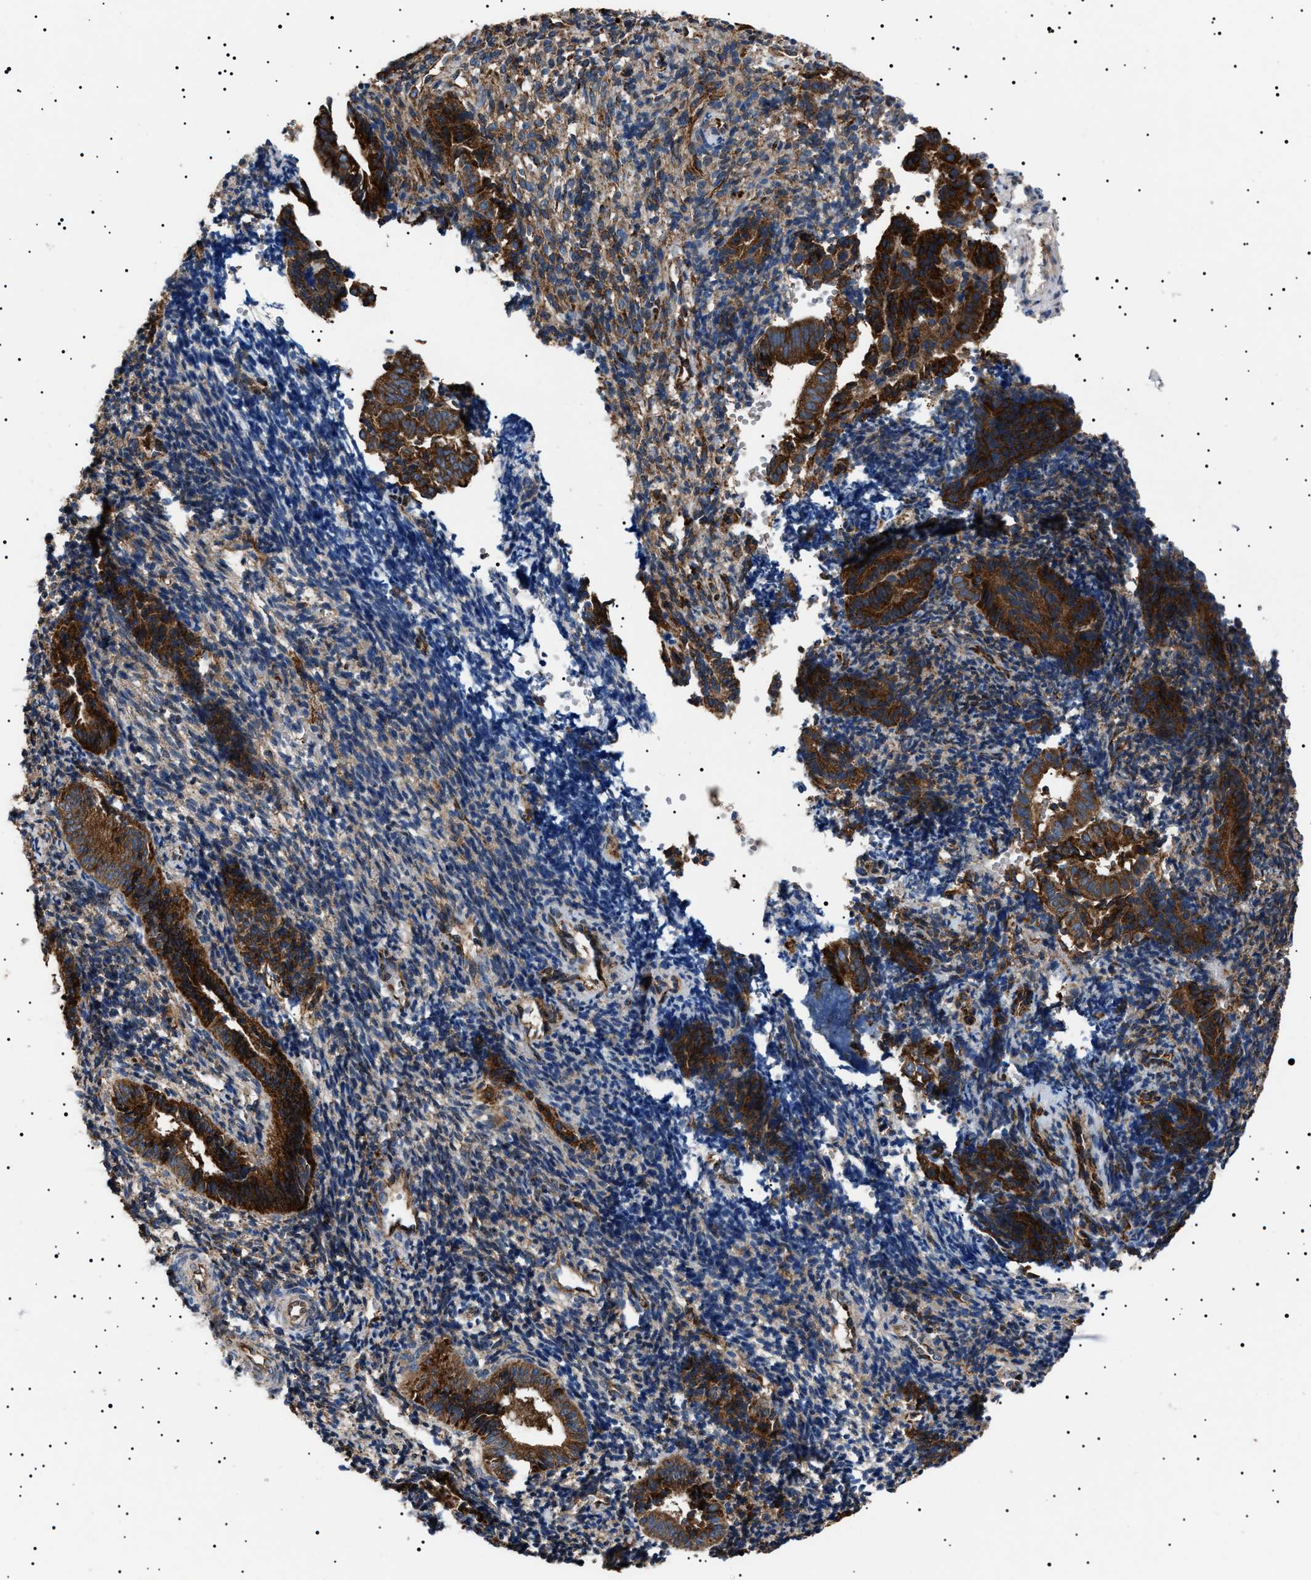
{"staining": {"intensity": "weak", "quantity": ">75%", "location": "cytoplasmic/membranous"}, "tissue": "endometrium", "cell_type": "Cells in endometrial stroma", "image_type": "normal", "snomed": [{"axis": "morphology", "description": "Normal tissue, NOS"}, {"axis": "topography", "description": "Uterus"}, {"axis": "topography", "description": "Endometrium"}], "caption": "About >75% of cells in endometrial stroma in normal endometrium display weak cytoplasmic/membranous protein positivity as visualized by brown immunohistochemical staining.", "gene": "TOP1MT", "patient": {"sex": "female", "age": 33}}